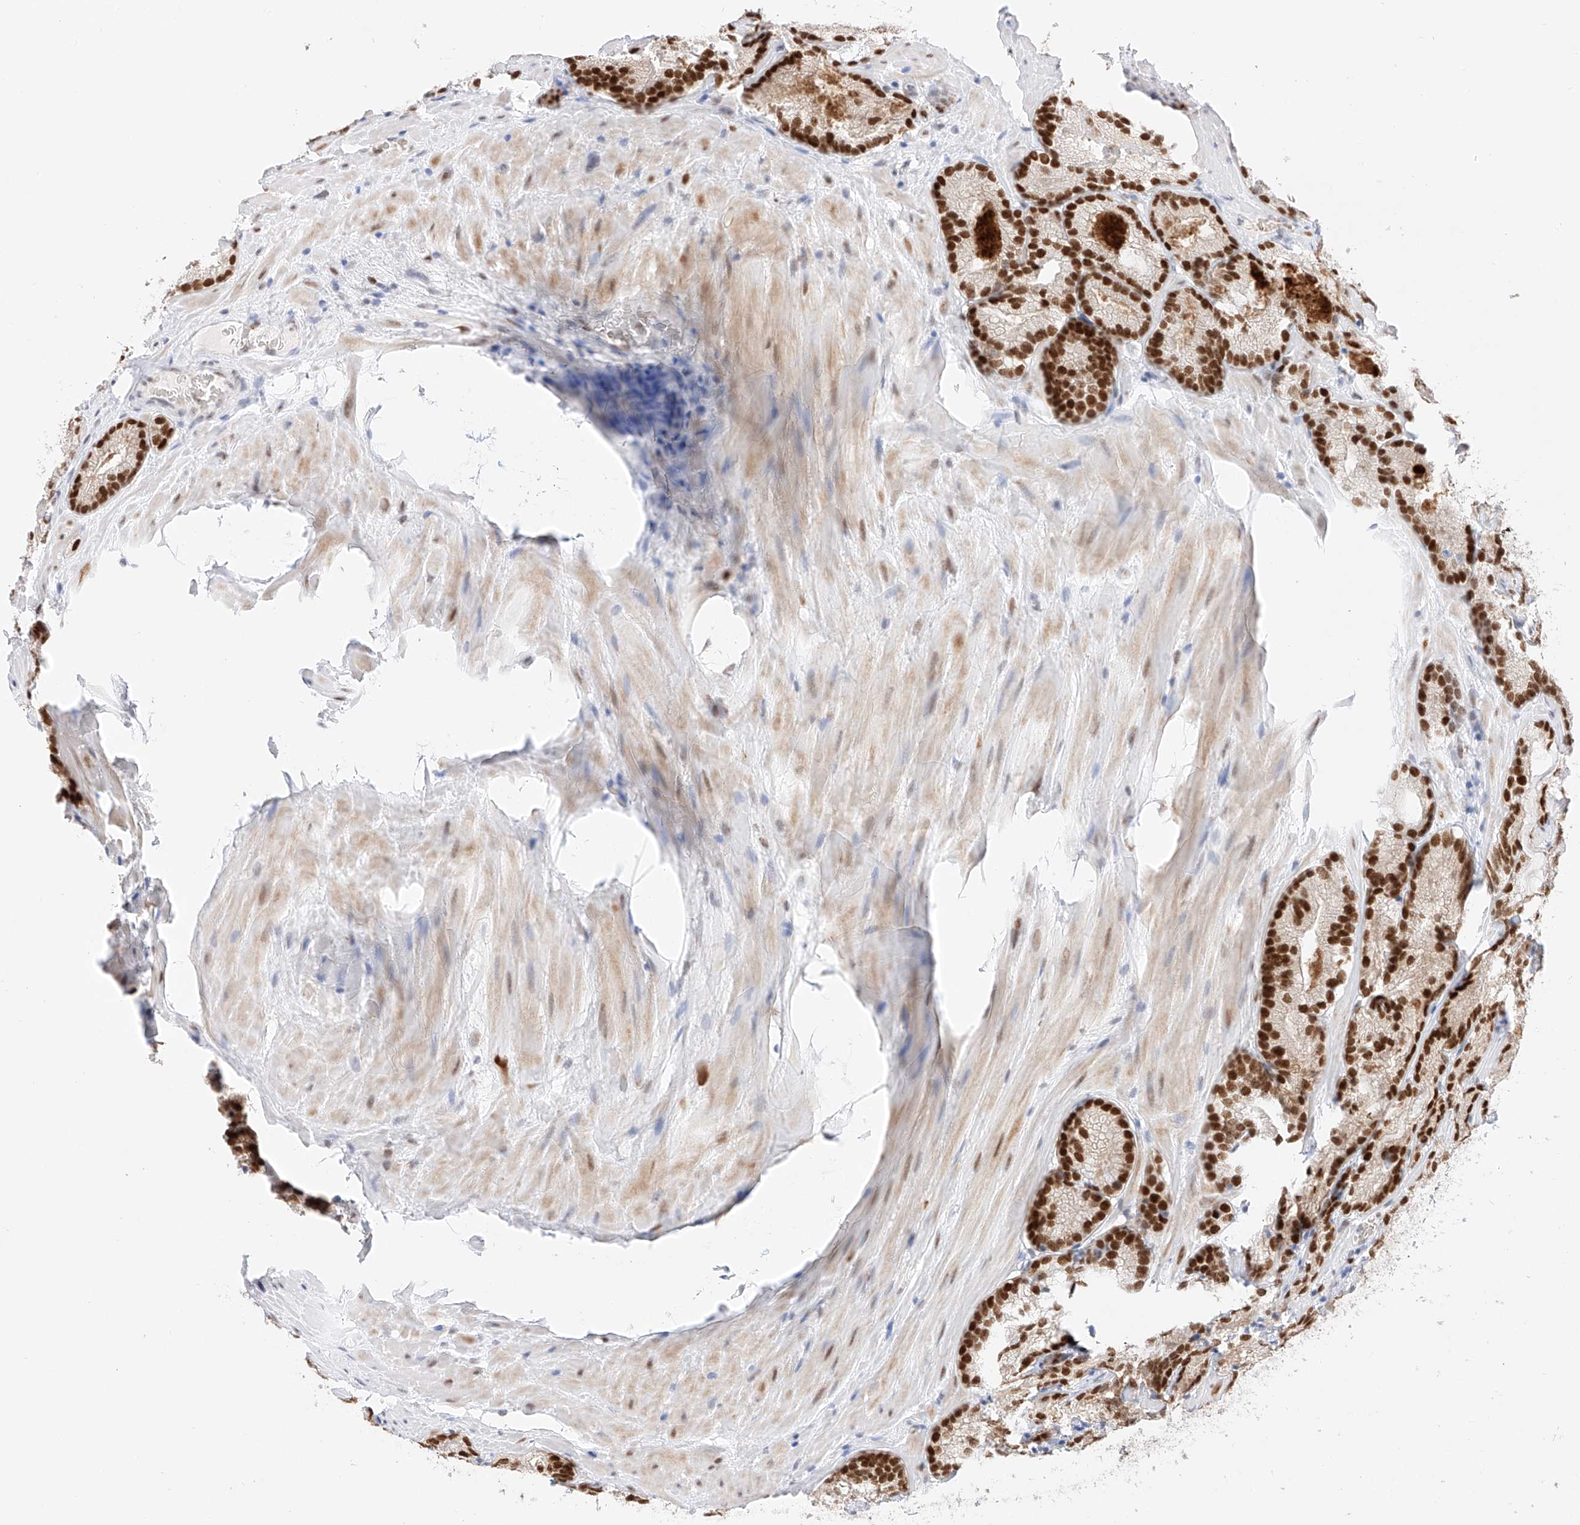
{"staining": {"intensity": "strong", "quantity": ">75%", "location": "nuclear"}, "tissue": "prostate cancer", "cell_type": "Tumor cells", "image_type": "cancer", "snomed": [{"axis": "morphology", "description": "Adenocarcinoma, Low grade"}, {"axis": "topography", "description": "Prostate"}], "caption": "About >75% of tumor cells in human prostate cancer (low-grade adenocarcinoma) exhibit strong nuclear protein expression as visualized by brown immunohistochemical staining.", "gene": "APIP", "patient": {"sex": "male", "age": 72}}